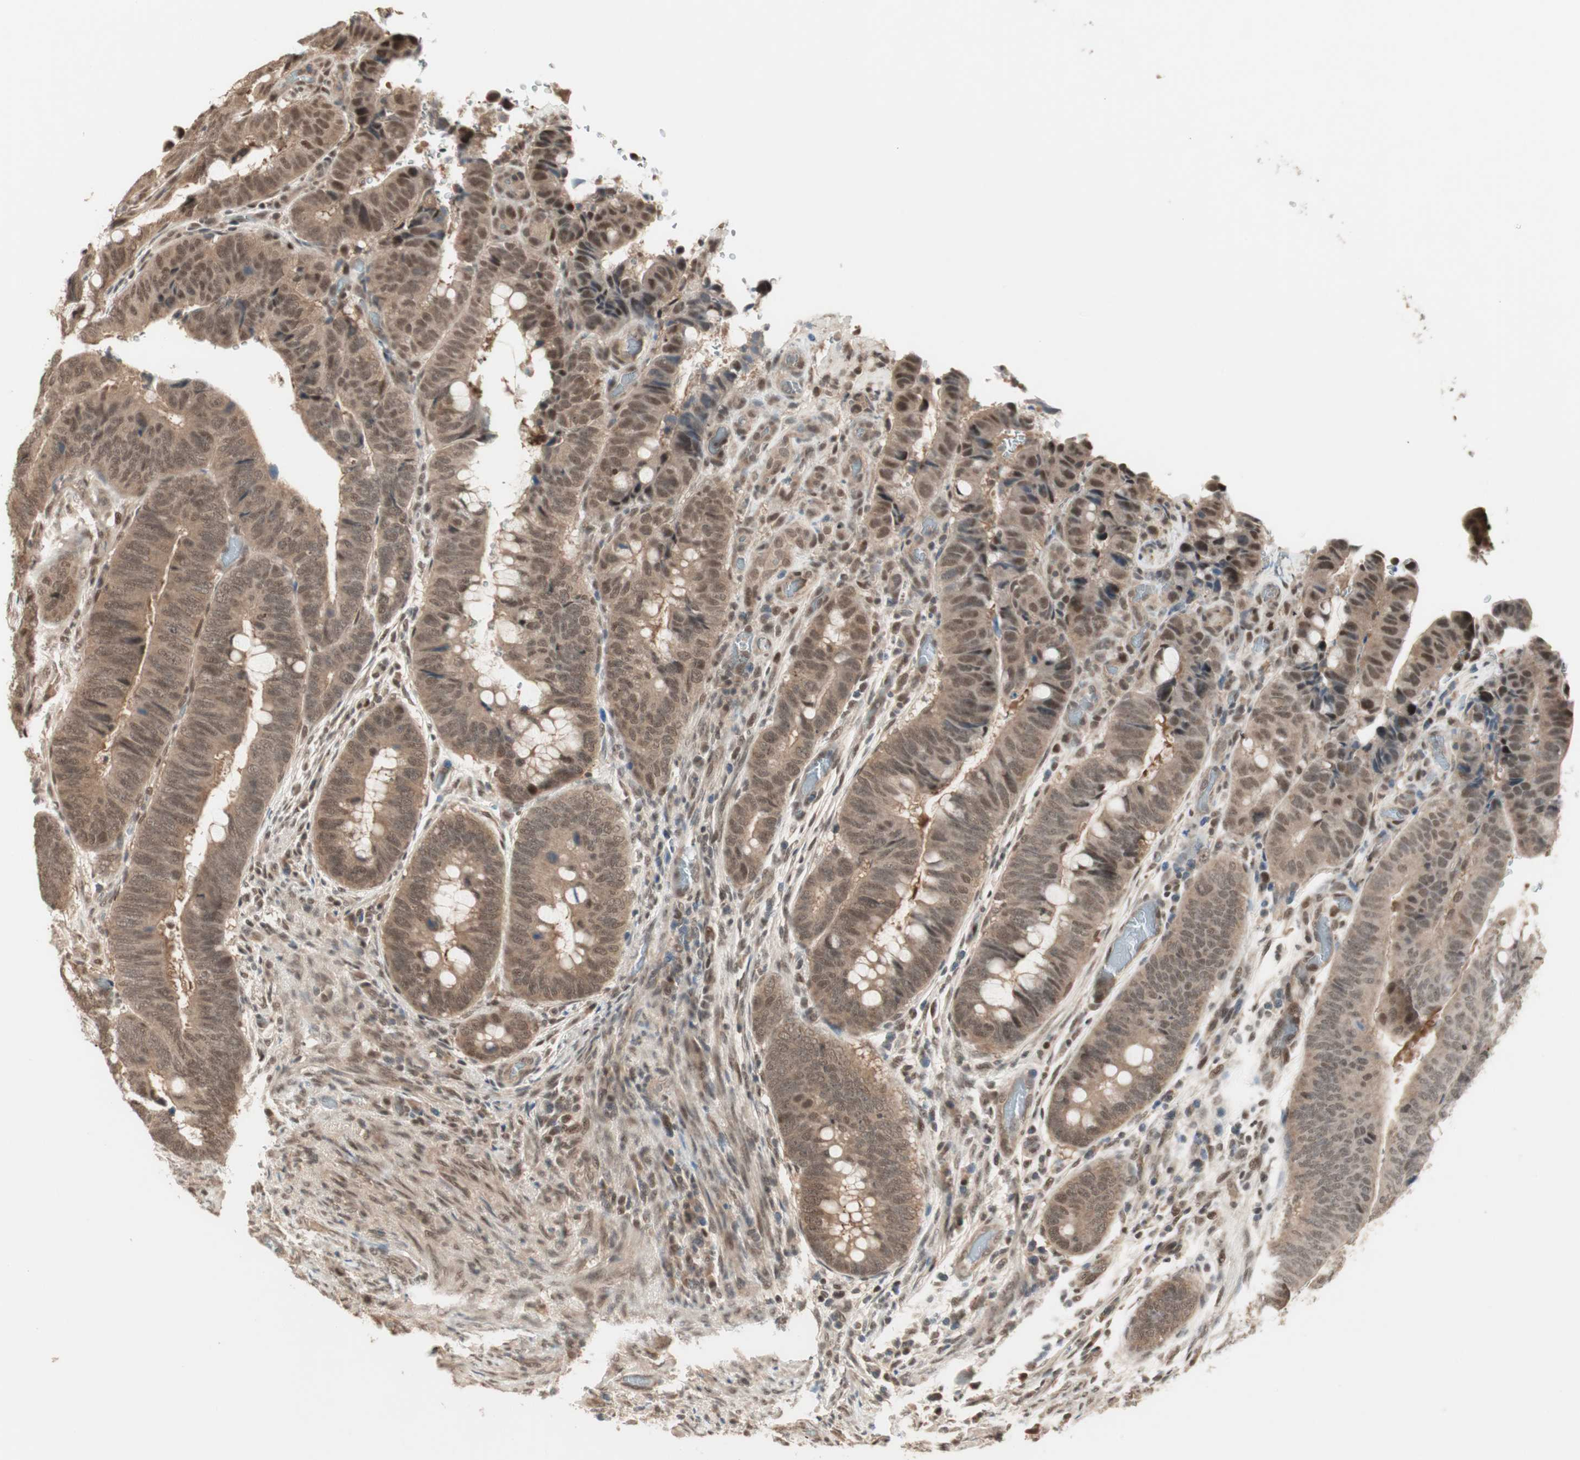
{"staining": {"intensity": "moderate", "quantity": ">75%", "location": "cytoplasmic/membranous,nuclear"}, "tissue": "colorectal cancer", "cell_type": "Tumor cells", "image_type": "cancer", "snomed": [{"axis": "morphology", "description": "Normal tissue, NOS"}, {"axis": "morphology", "description": "Adenocarcinoma, NOS"}, {"axis": "topography", "description": "Rectum"}, {"axis": "topography", "description": "Peripheral nerve tissue"}], "caption": "An IHC micrograph of tumor tissue is shown. Protein staining in brown labels moderate cytoplasmic/membranous and nuclear positivity in adenocarcinoma (colorectal) within tumor cells.", "gene": "ZNF701", "patient": {"sex": "male", "age": 92}}